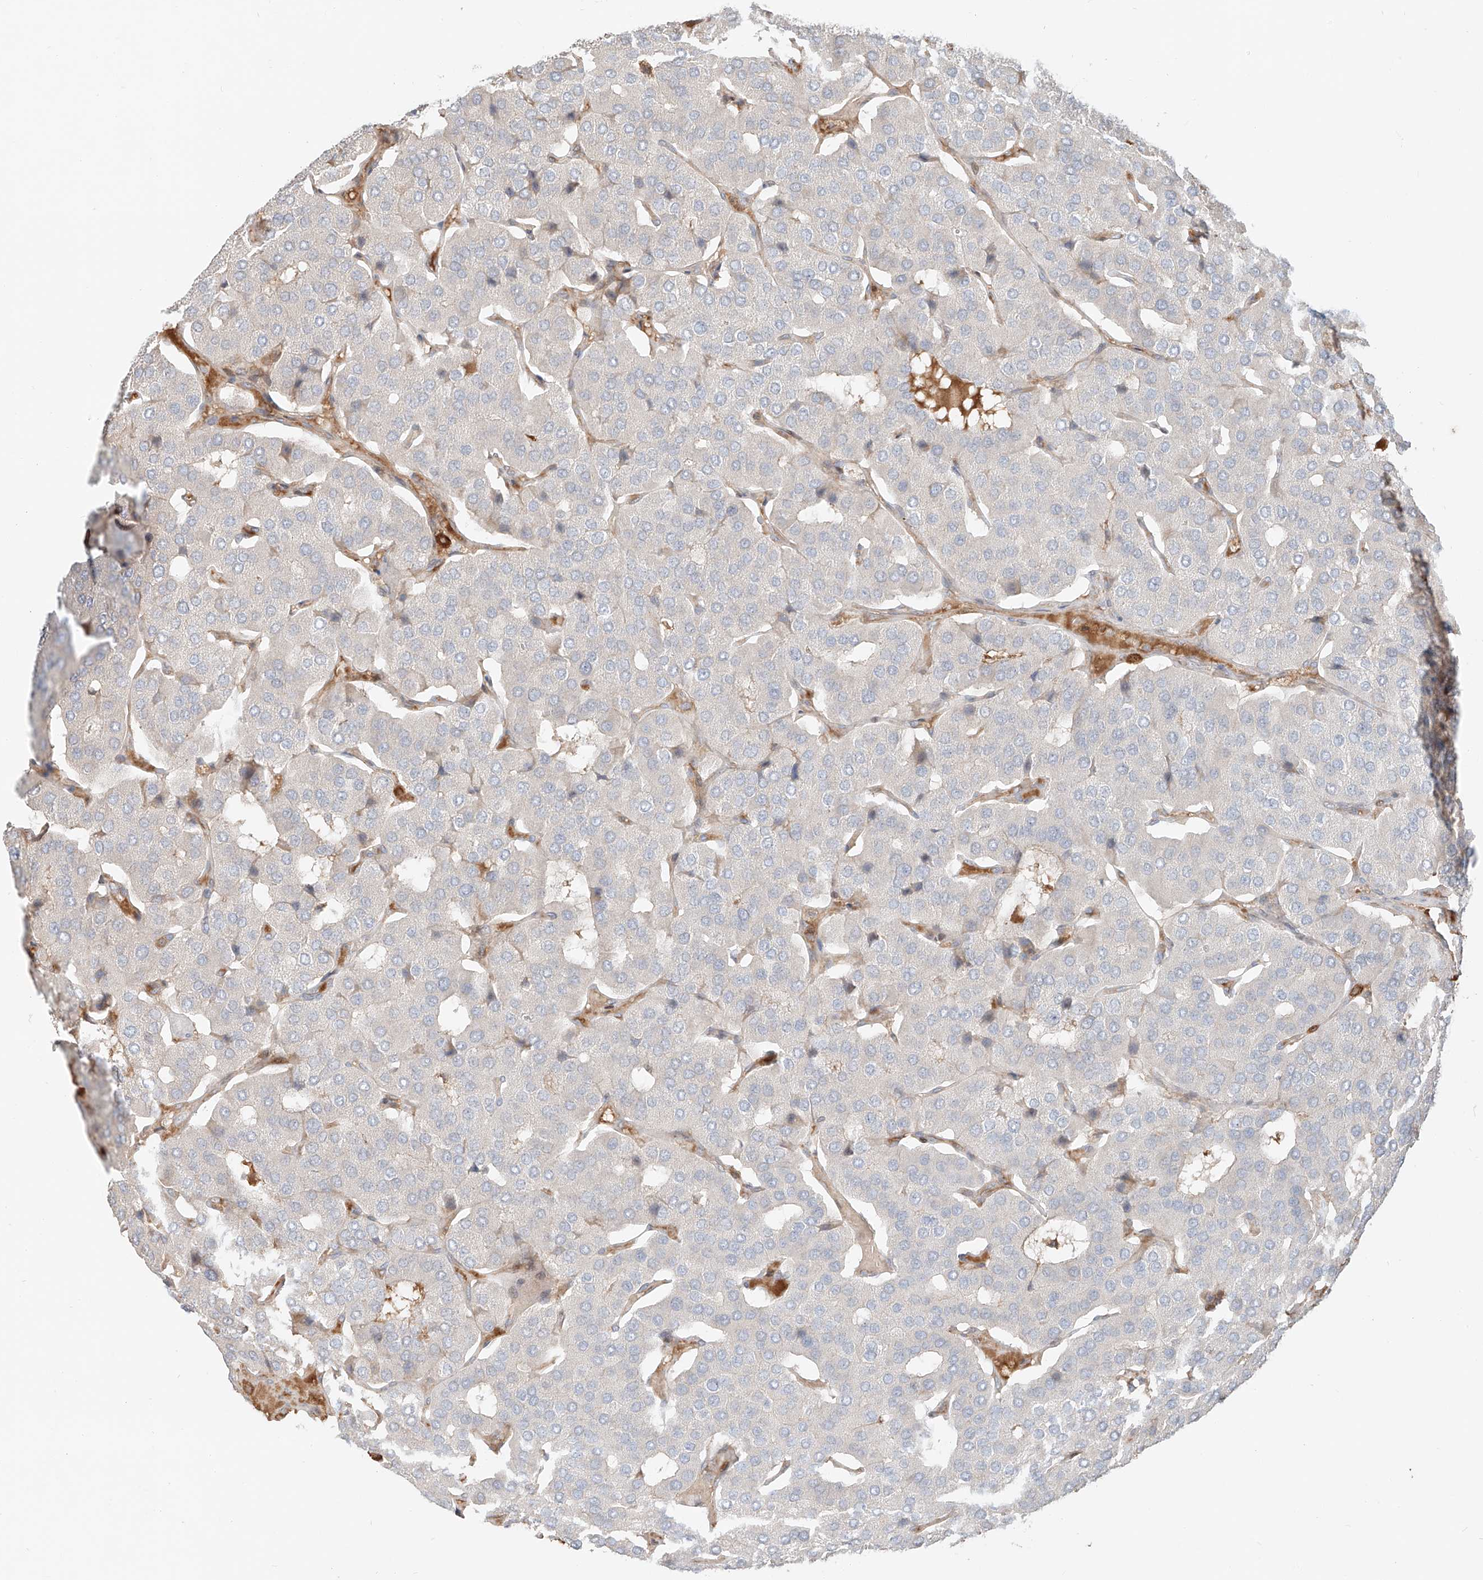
{"staining": {"intensity": "negative", "quantity": "none", "location": "none"}, "tissue": "parathyroid gland", "cell_type": "Glandular cells", "image_type": "normal", "snomed": [{"axis": "morphology", "description": "Normal tissue, NOS"}, {"axis": "morphology", "description": "Adenoma, NOS"}, {"axis": "topography", "description": "Parathyroid gland"}], "caption": "High magnification brightfield microscopy of normal parathyroid gland stained with DAB (3,3'-diaminobenzidine) (brown) and counterstained with hematoxylin (blue): glandular cells show no significant expression. (DAB (3,3'-diaminobenzidine) IHC, high magnification).", "gene": "CEP162", "patient": {"sex": "female", "age": 86}}